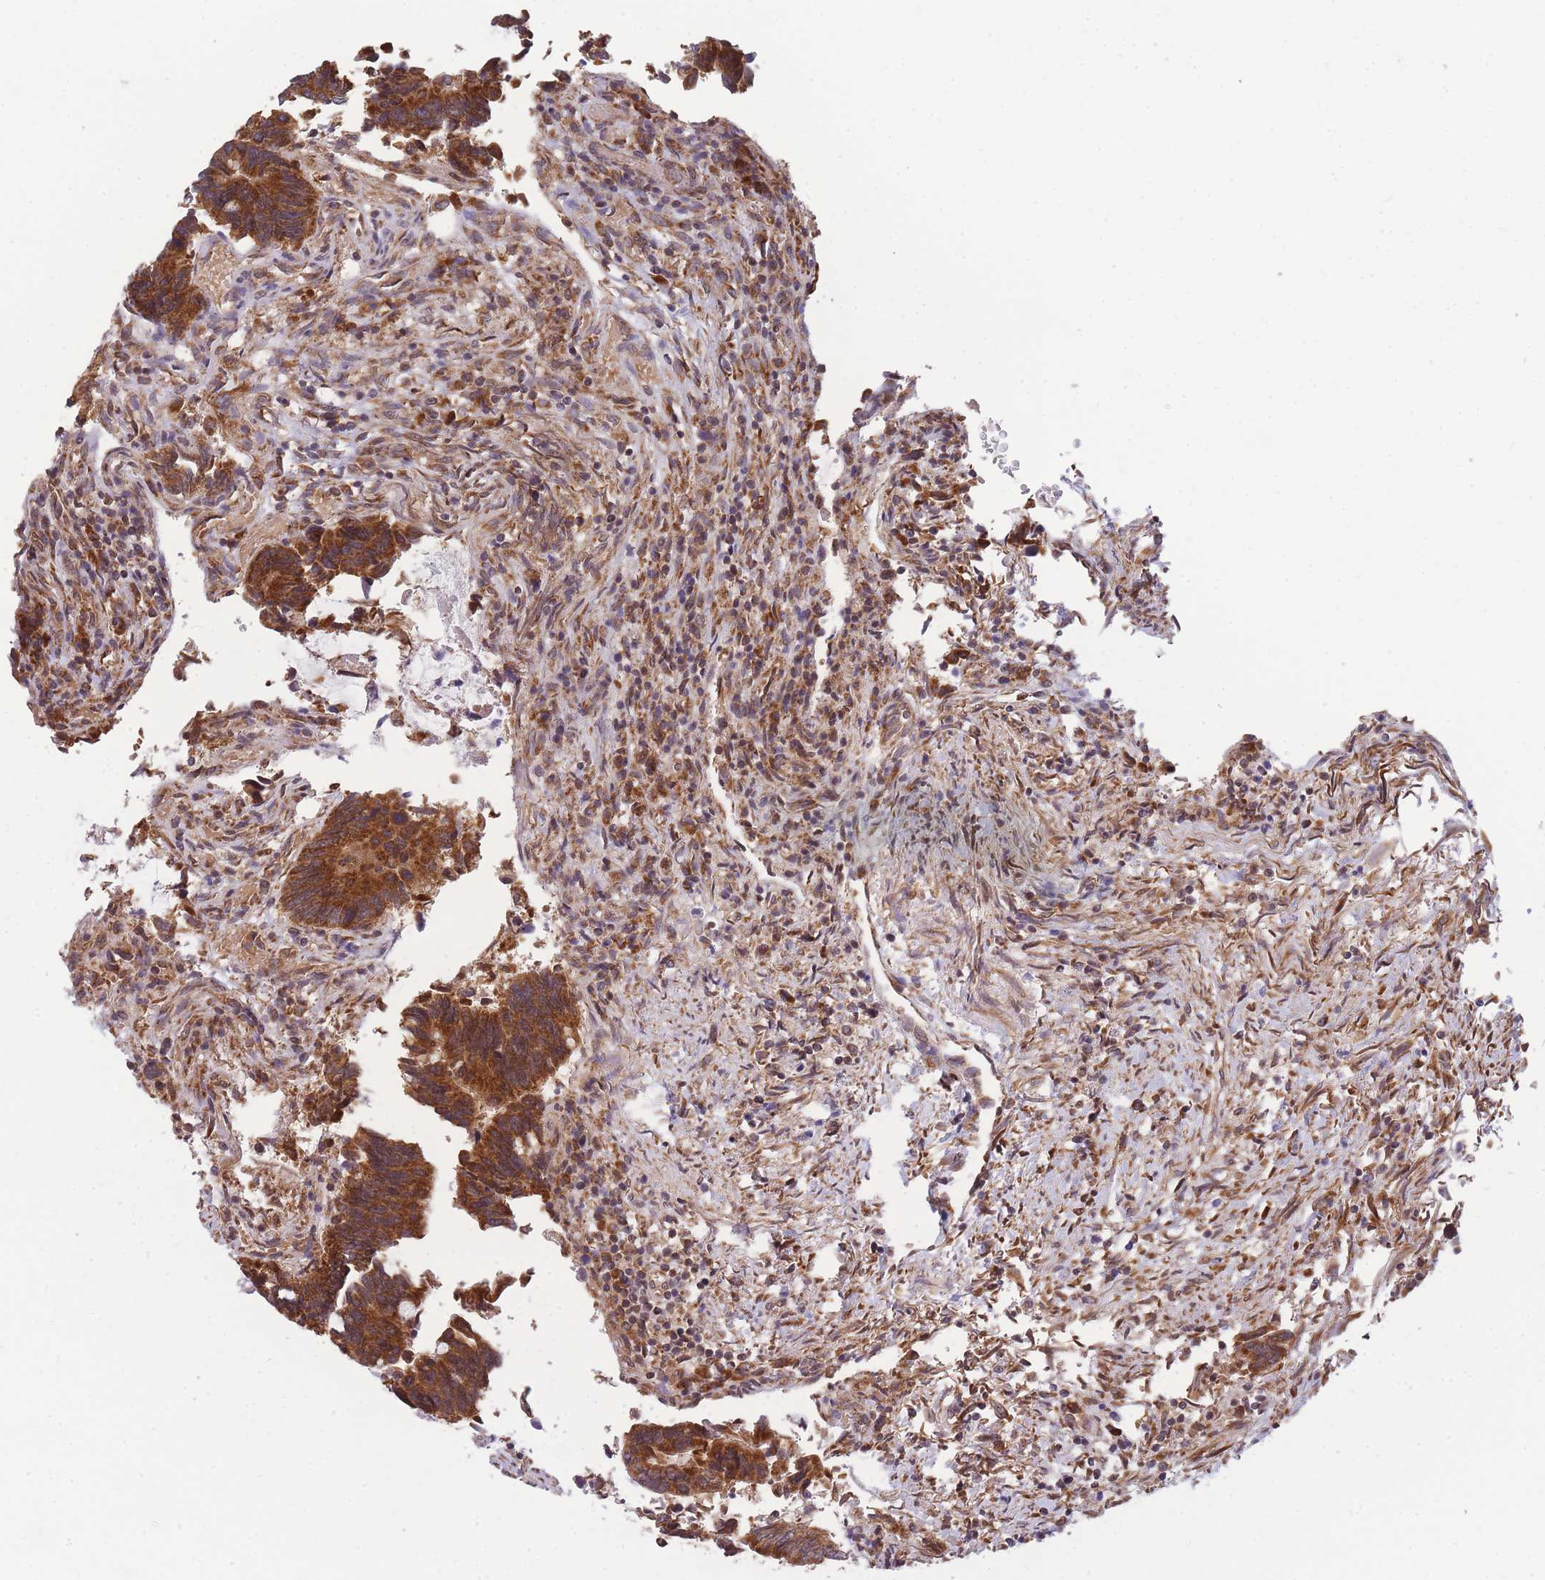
{"staining": {"intensity": "strong", "quantity": ">75%", "location": "cytoplasmic/membranous"}, "tissue": "colorectal cancer", "cell_type": "Tumor cells", "image_type": "cancer", "snomed": [{"axis": "morphology", "description": "Adenocarcinoma, NOS"}, {"axis": "topography", "description": "Colon"}], "caption": "Protein staining reveals strong cytoplasmic/membranous positivity in approximately >75% of tumor cells in adenocarcinoma (colorectal).", "gene": "MRPL23", "patient": {"sex": "male", "age": 87}}